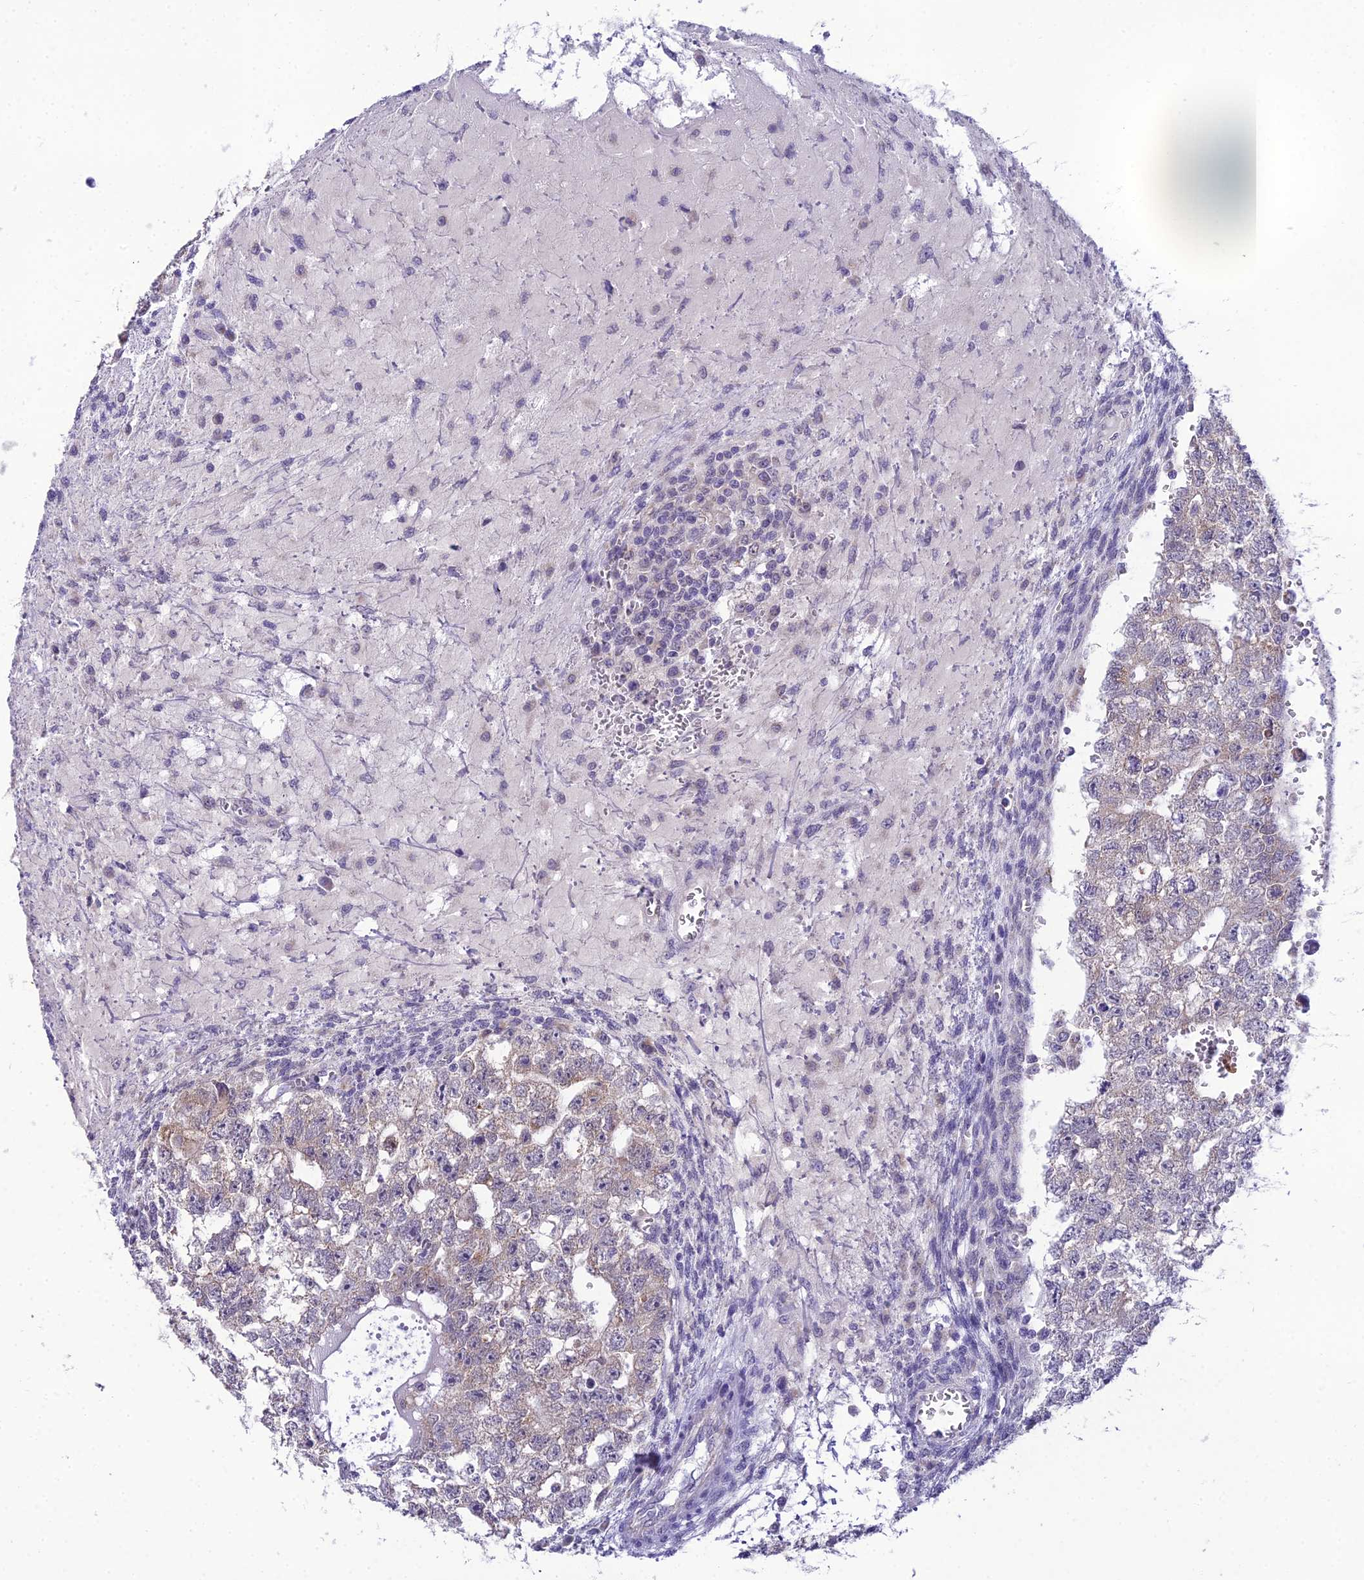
{"staining": {"intensity": "negative", "quantity": "none", "location": "none"}, "tissue": "testis cancer", "cell_type": "Tumor cells", "image_type": "cancer", "snomed": [{"axis": "morphology", "description": "Seminoma, NOS"}, {"axis": "morphology", "description": "Carcinoma, Embryonal, NOS"}, {"axis": "topography", "description": "Testis"}], "caption": "High power microscopy histopathology image of an IHC micrograph of testis cancer (embryonal carcinoma), revealing no significant positivity in tumor cells.", "gene": "MIIP", "patient": {"sex": "male", "age": 38}}